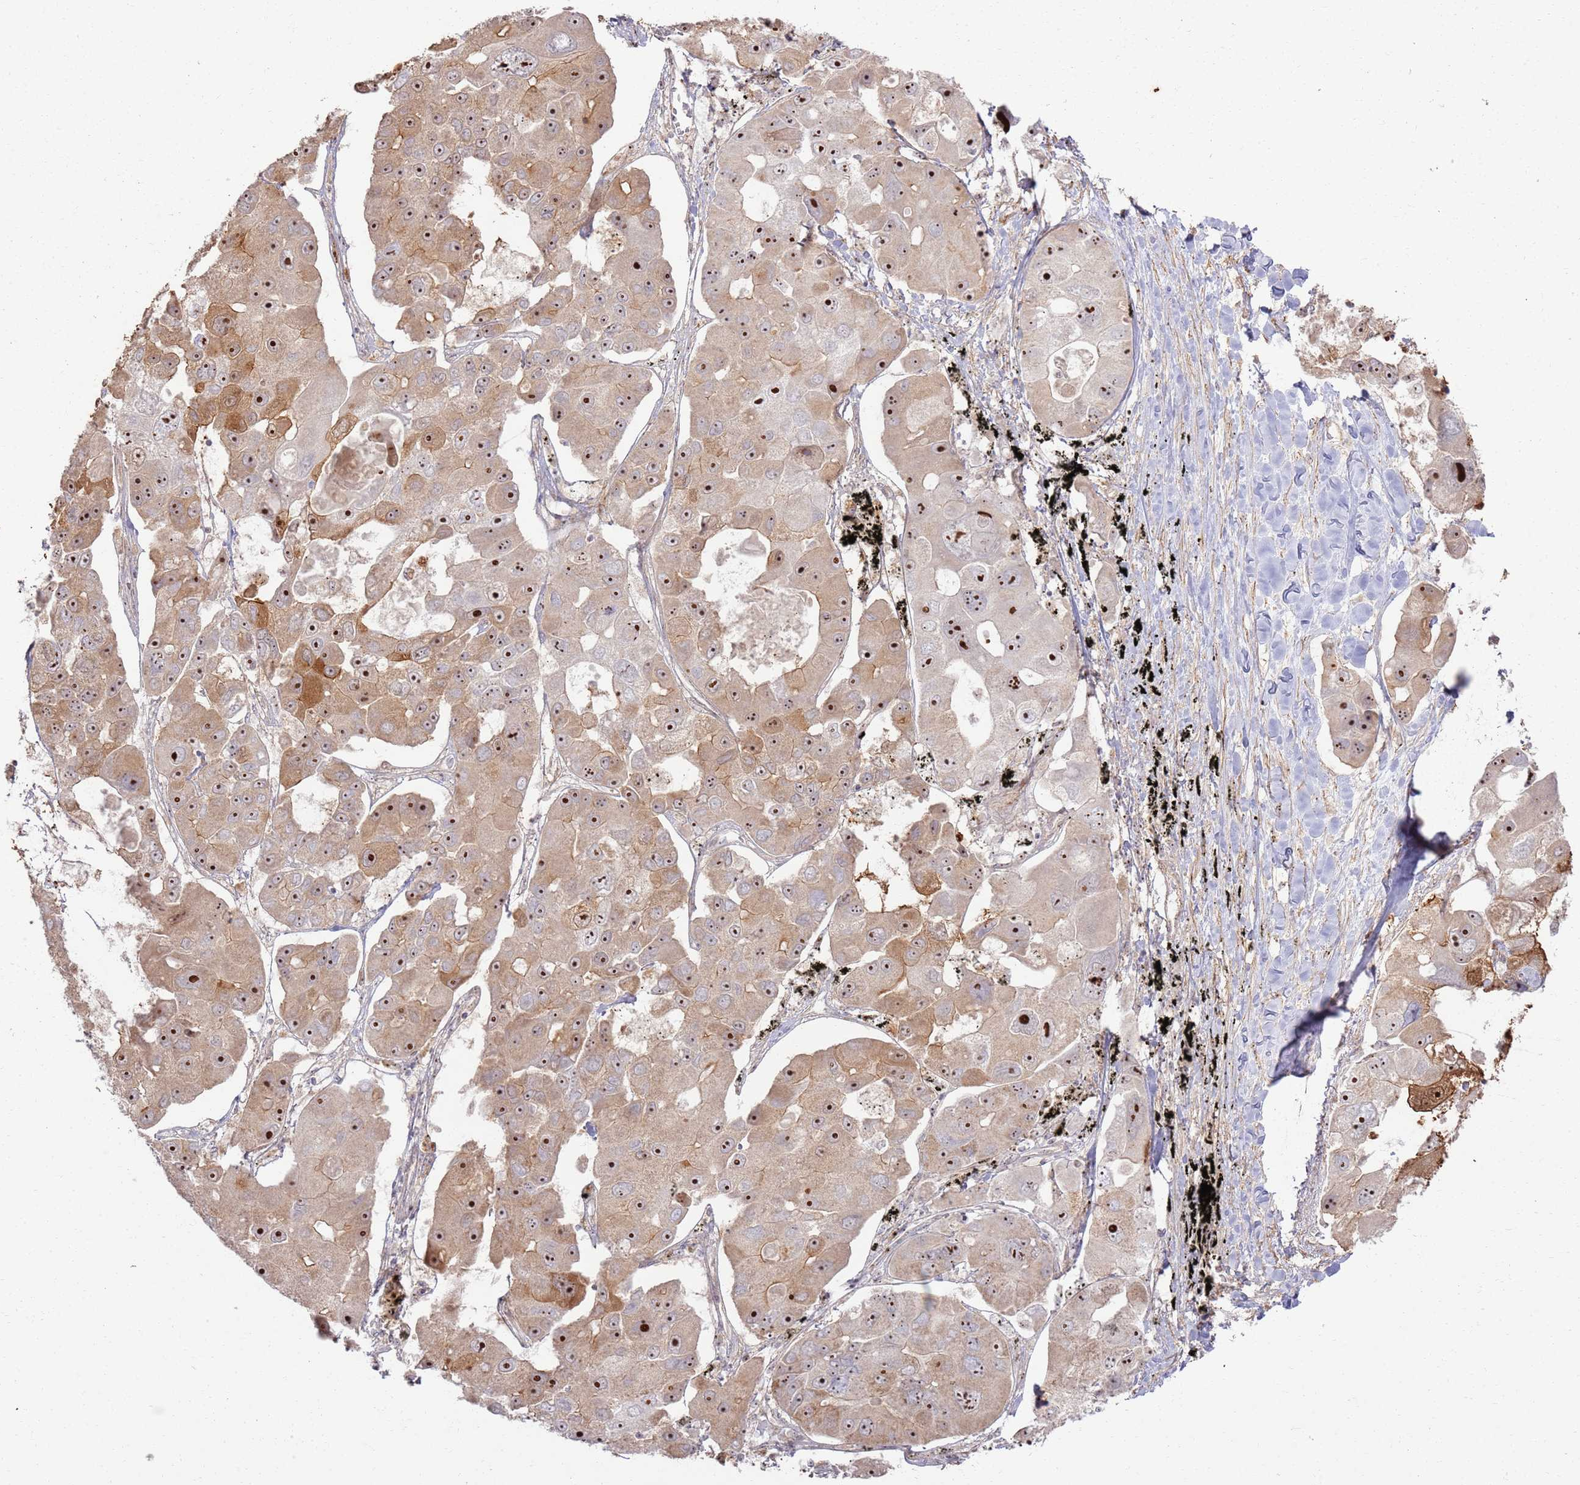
{"staining": {"intensity": "strong", "quantity": ">75%", "location": "cytoplasmic/membranous,nuclear"}, "tissue": "lung cancer", "cell_type": "Tumor cells", "image_type": "cancer", "snomed": [{"axis": "morphology", "description": "Adenocarcinoma, NOS"}, {"axis": "topography", "description": "Lung"}], "caption": "DAB immunohistochemical staining of human lung adenocarcinoma reveals strong cytoplasmic/membranous and nuclear protein staining in about >75% of tumor cells.", "gene": "CNPY1", "patient": {"sex": "female", "age": 54}}